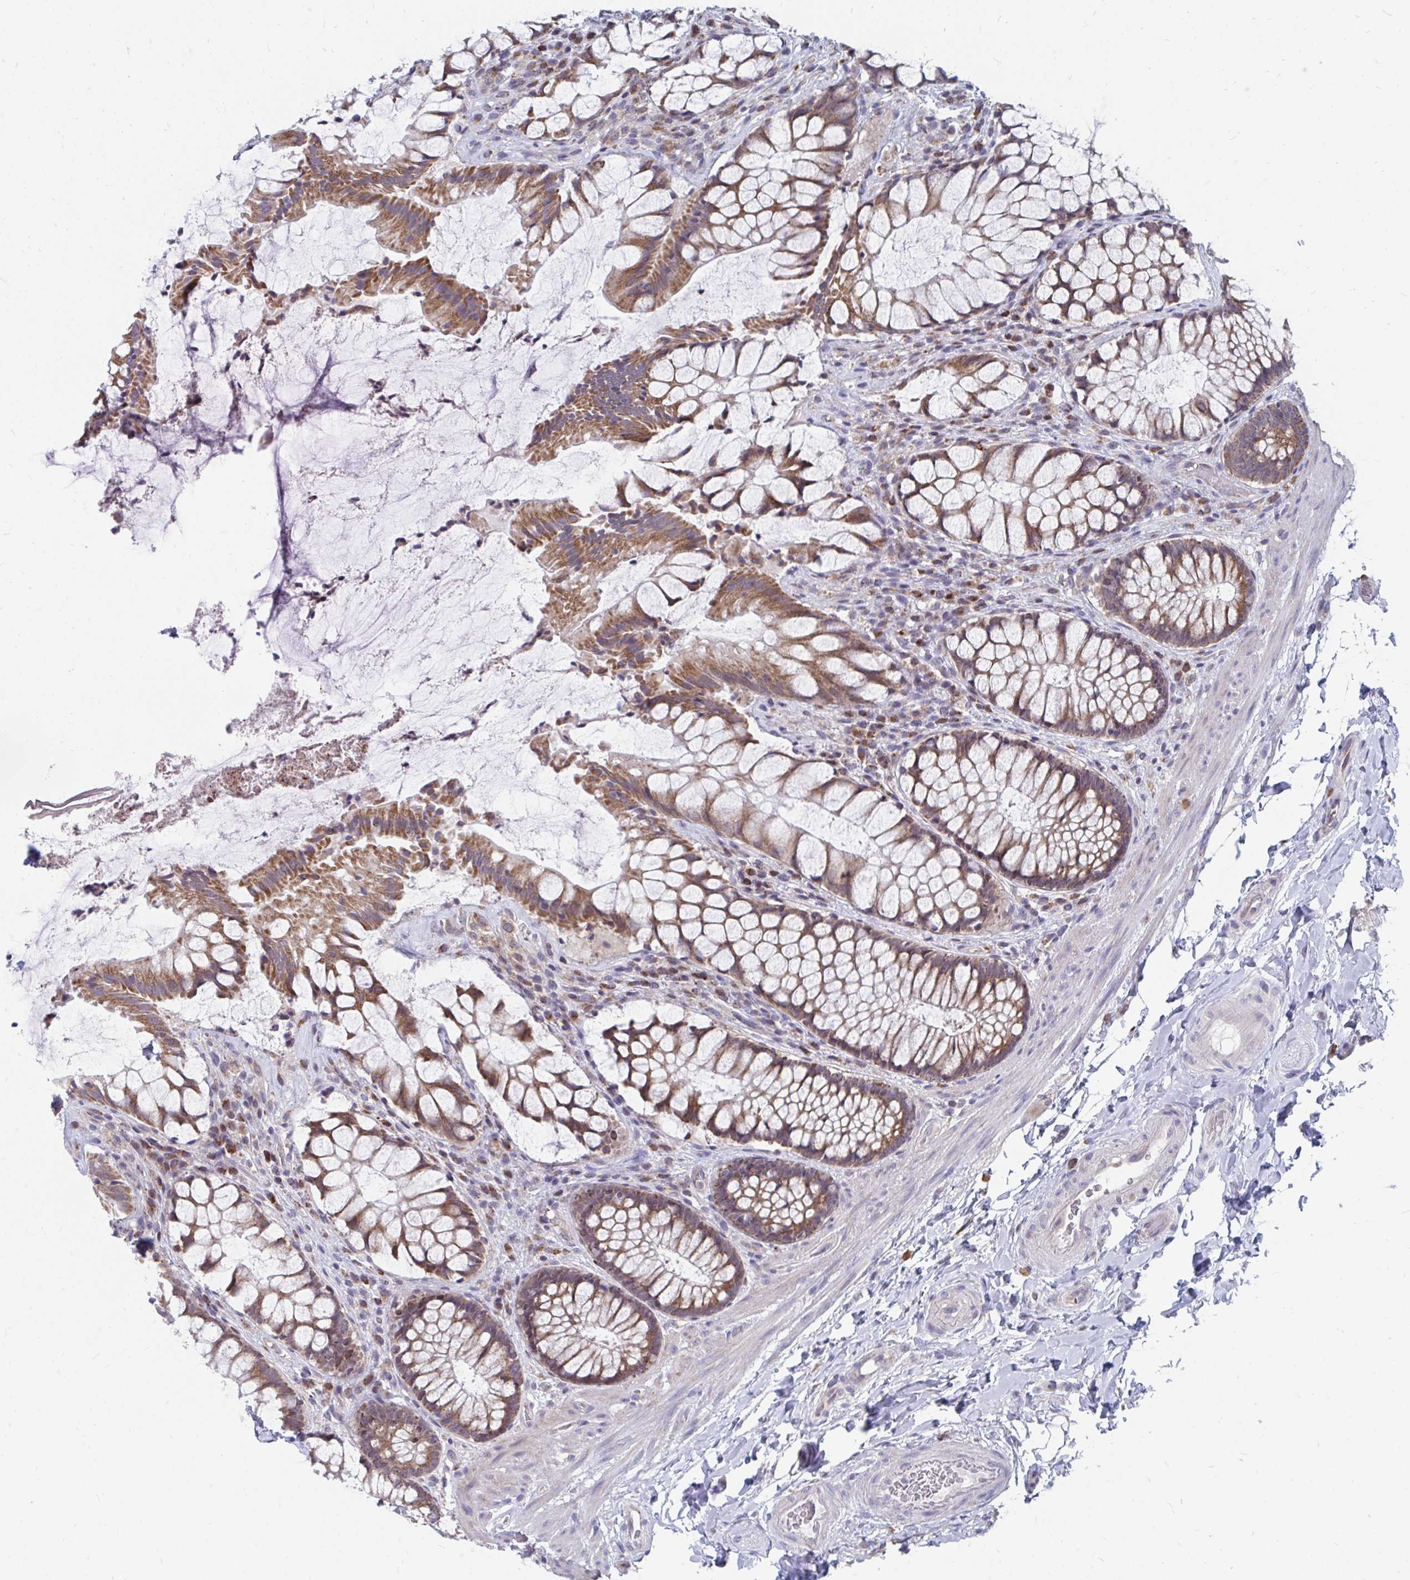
{"staining": {"intensity": "moderate", "quantity": ">75%", "location": "cytoplasmic/membranous"}, "tissue": "rectum", "cell_type": "Glandular cells", "image_type": "normal", "snomed": [{"axis": "morphology", "description": "Normal tissue, NOS"}, {"axis": "topography", "description": "Rectum"}], "caption": "High-power microscopy captured an immunohistochemistry (IHC) histopathology image of benign rectum, revealing moderate cytoplasmic/membranous expression in approximately >75% of glandular cells. The staining was performed using DAB (3,3'-diaminobenzidine) to visualize the protein expression in brown, while the nuclei were stained in blue with hematoxylin (Magnification: 20x).", "gene": "PABIR3", "patient": {"sex": "female", "age": 58}}